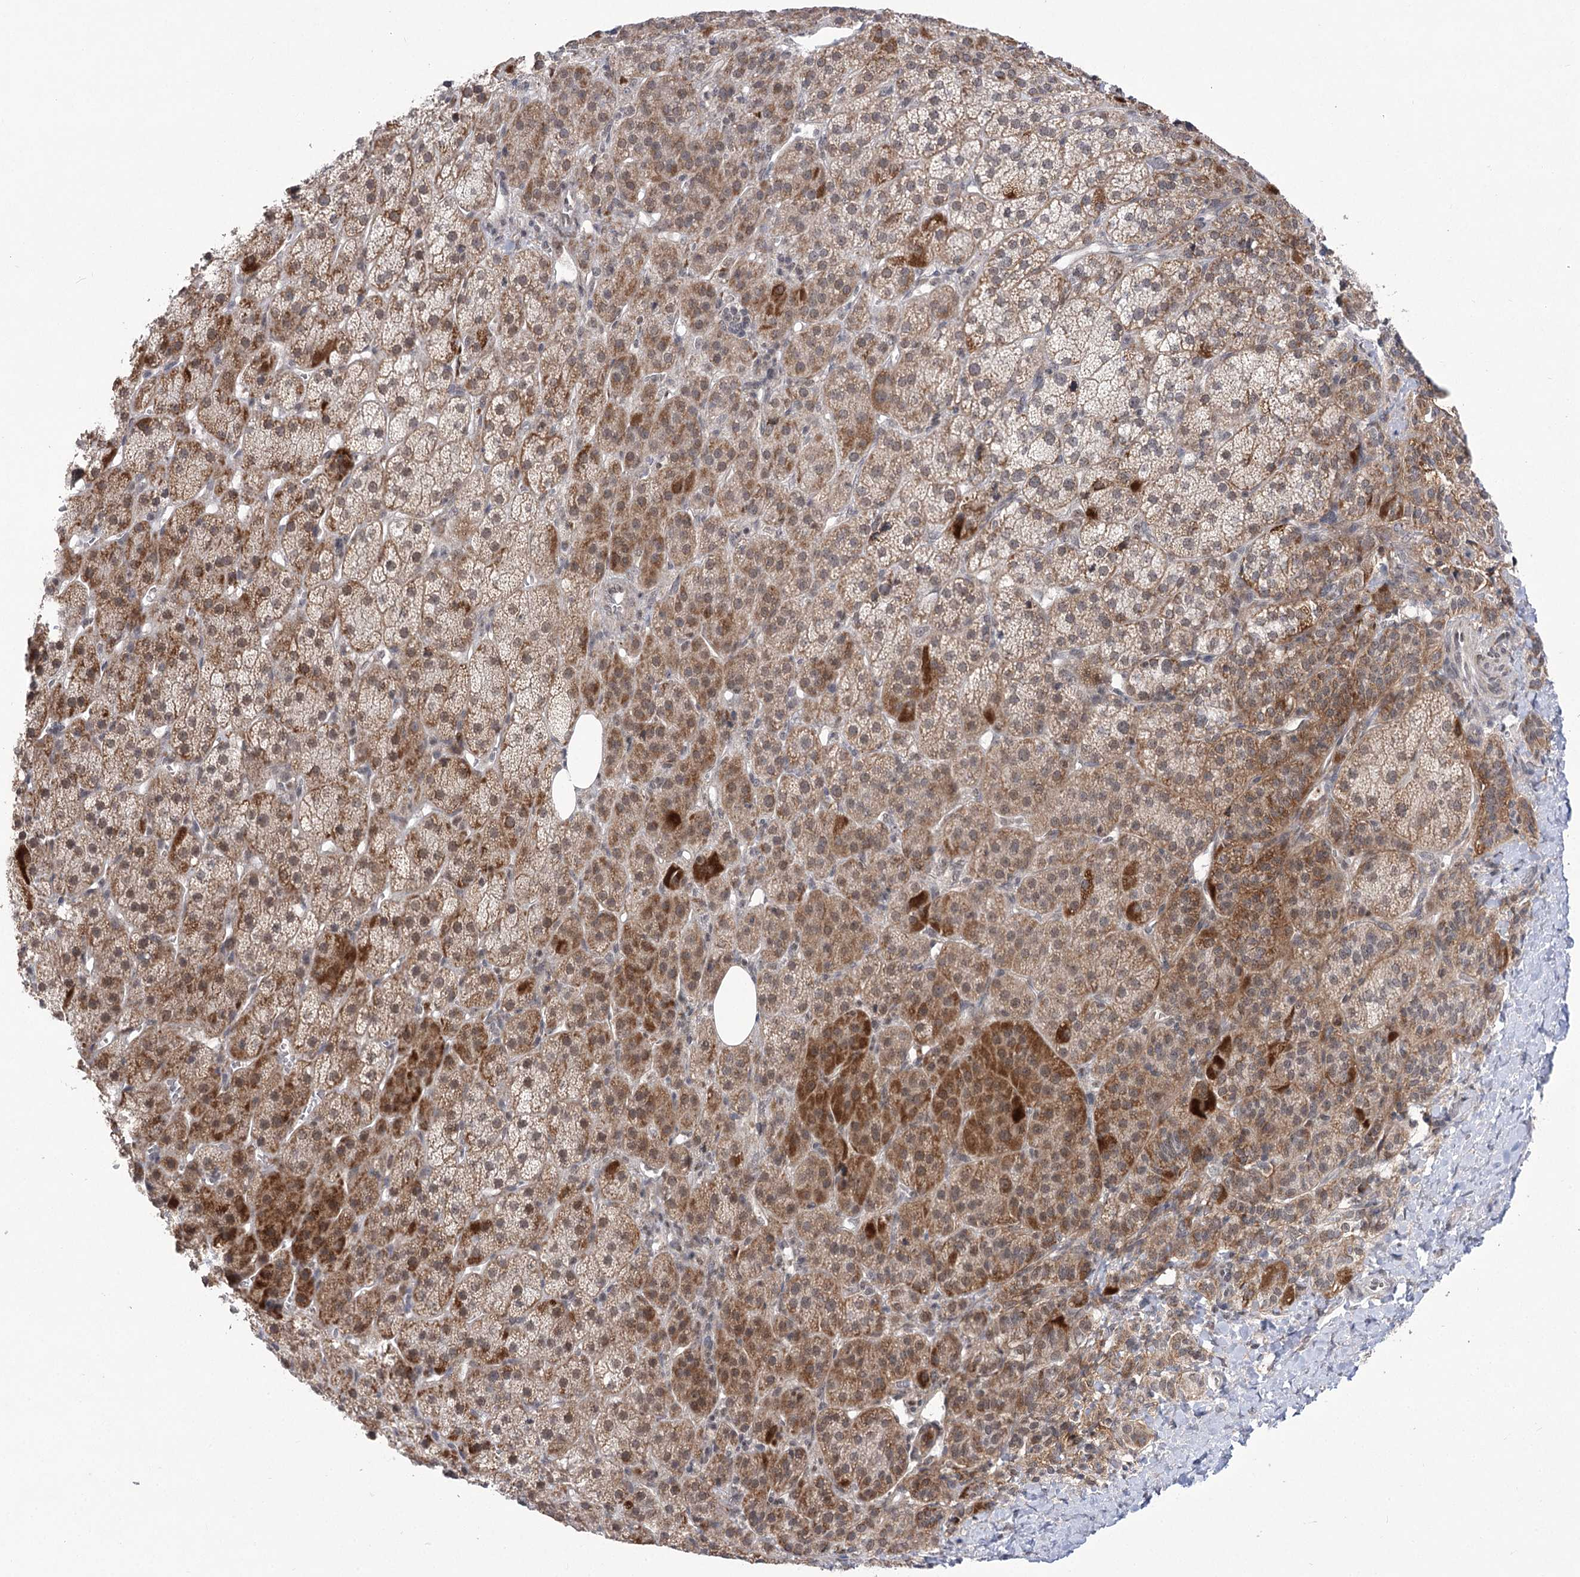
{"staining": {"intensity": "strong", "quantity": "25%-75%", "location": "cytoplasmic/membranous"}, "tissue": "adrenal gland", "cell_type": "Glandular cells", "image_type": "normal", "snomed": [{"axis": "morphology", "description": "Normal tissue, NOS"}, {"axis": "topography", "description": "Adrenal gland"}], "caption": "The image reveals immunohistochemical staining of benign adrenal gland. There is strong cytoplasmic/membranous staining is present in approximately 25%-75% of glandular cells.", "gene": "ZMAT2", "patient": {"sex": "female", "age": 57}}